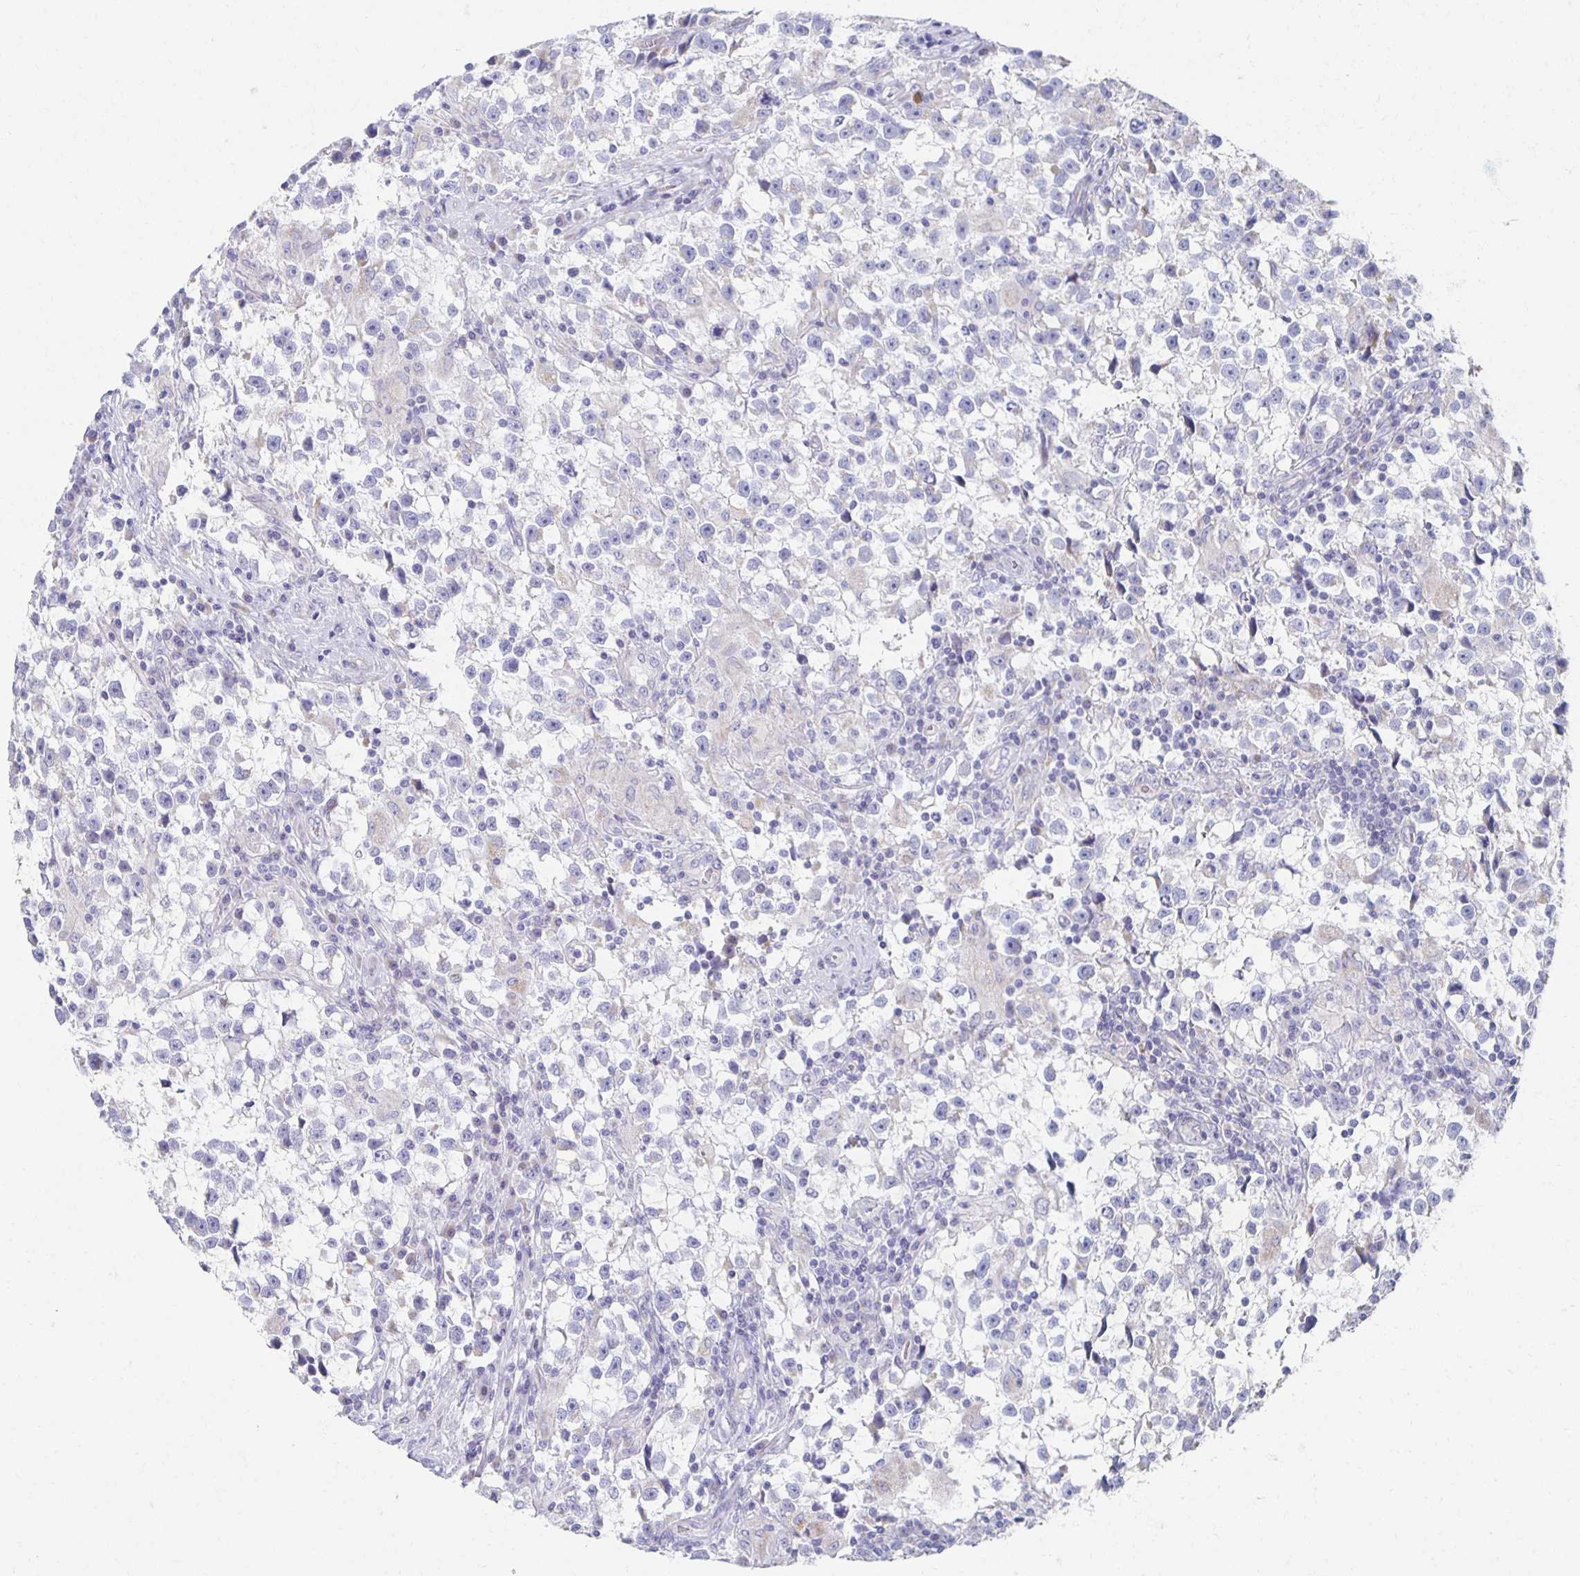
{"staining": {"intensity": "negative", "quantity": "none", "location": "none"}, "tissue": "testis cancer", "cell_type": "Tumor cells", "image_type": "cancer", "snomed": [{"axis": "morphology", "description": "Seminoma, NOS"}, {"axis": "topography", "description": "Testis"}], "caption": "DAB immunohistochemical staining of testis cancer (seminoma) displays no significant staining in tumor cells. (DAB (3,3'-diaminobenzidine) immunohistochemistry (IHC) visualized using brightfield microscopy, high magnification).", "gene": "TEX44", "patient": {"sex": "male", "age": 31}}